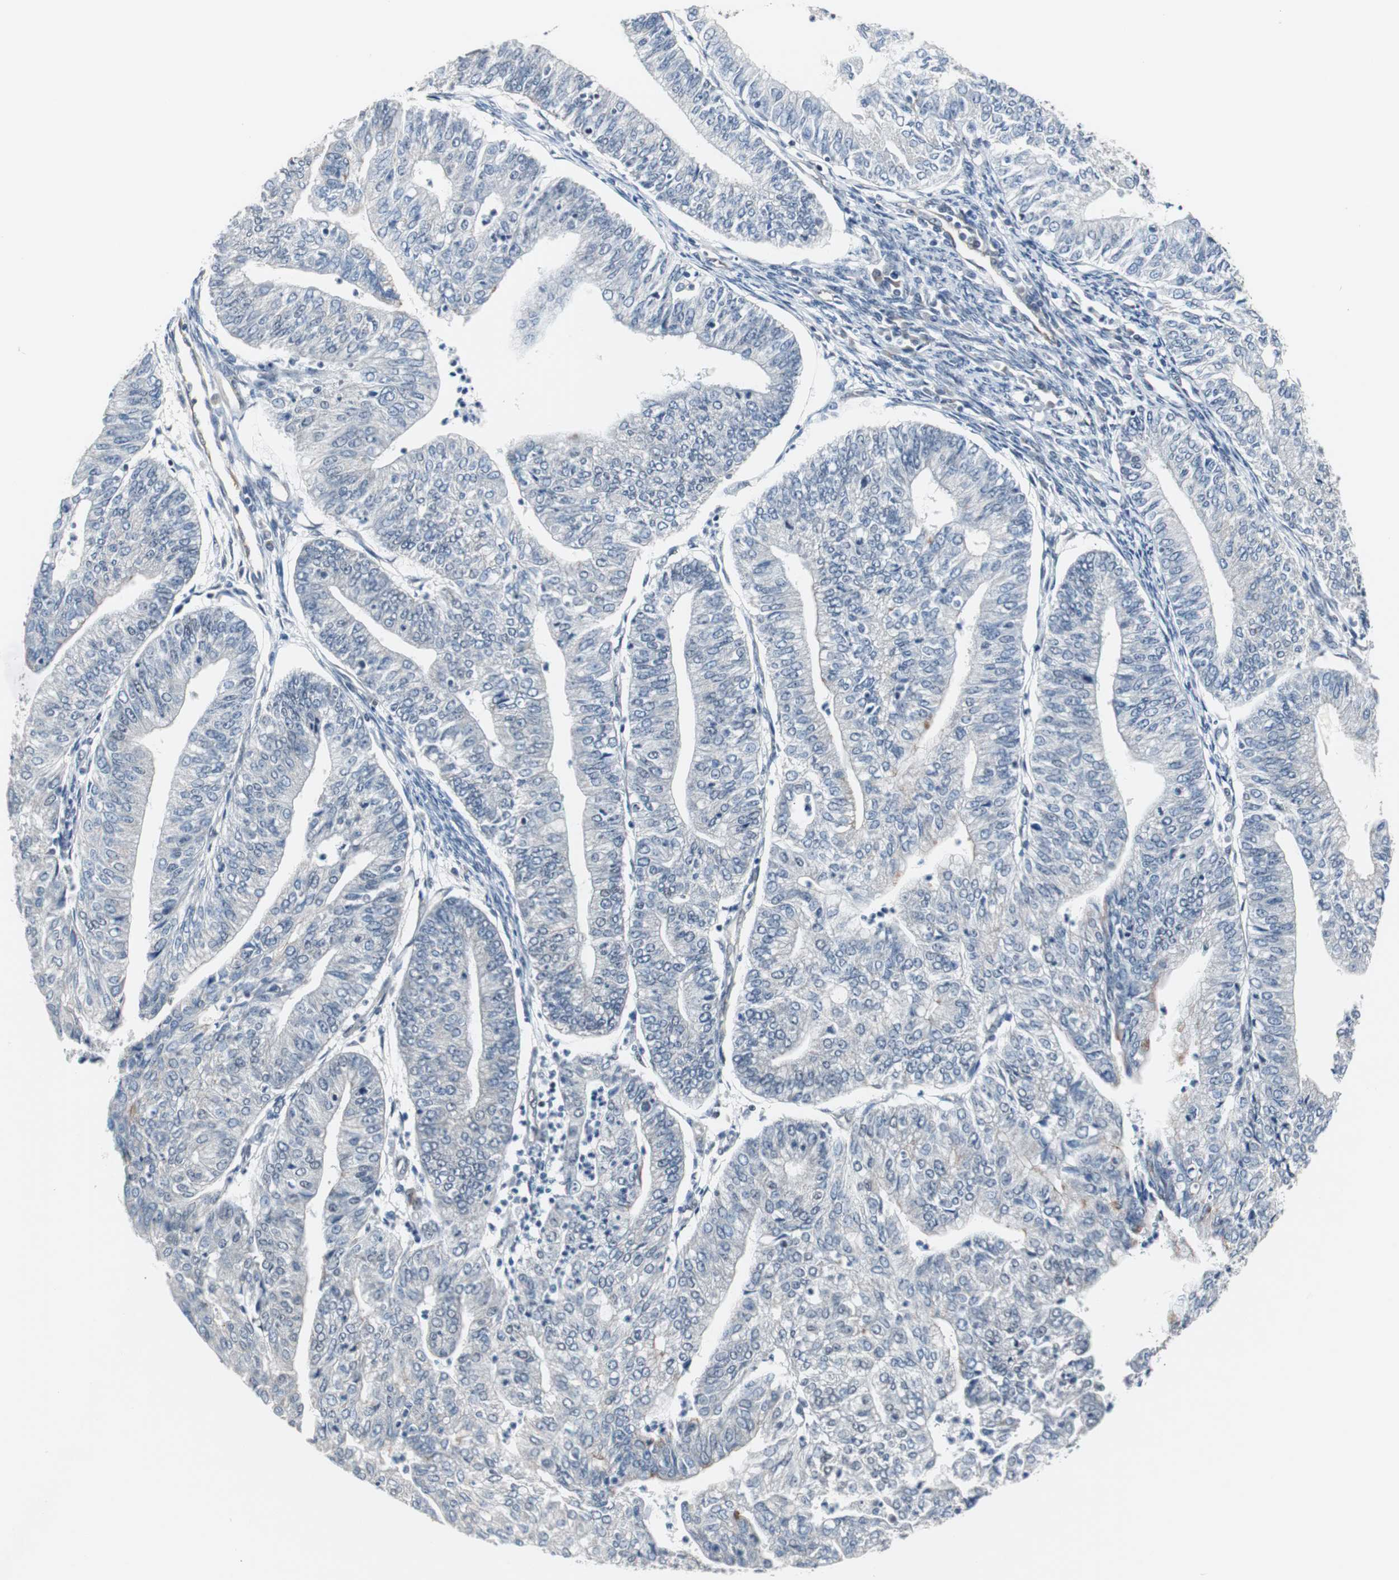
{"staining": {"intensity": "moderate", "quantity": "25%-75%", "location": "cytoplasmic/membranous"}, "tissue": "endometrial cancer", "cell_type": "Tumor cells", "image_type": "cancer", "snomed": [{"axis": "morphology", "description": "Adenocarcinoma, NOS"}, {"axis": "topography", "description": "Endometrium"}], "caption": "High-power microscopy captured an immunohistochemistry micrograph of endometrial adenocarcinoma, revealing moderate cytoplasmic/membranous staining in approximately 25%-75% of tumor cells. The staining is performed using DAB brown chromogen to label protein expression. The nuclei are counter-stained blue using hematoxylin.", "gene": "ZHX2", "patient": {"sex": "female", "age": 59}}